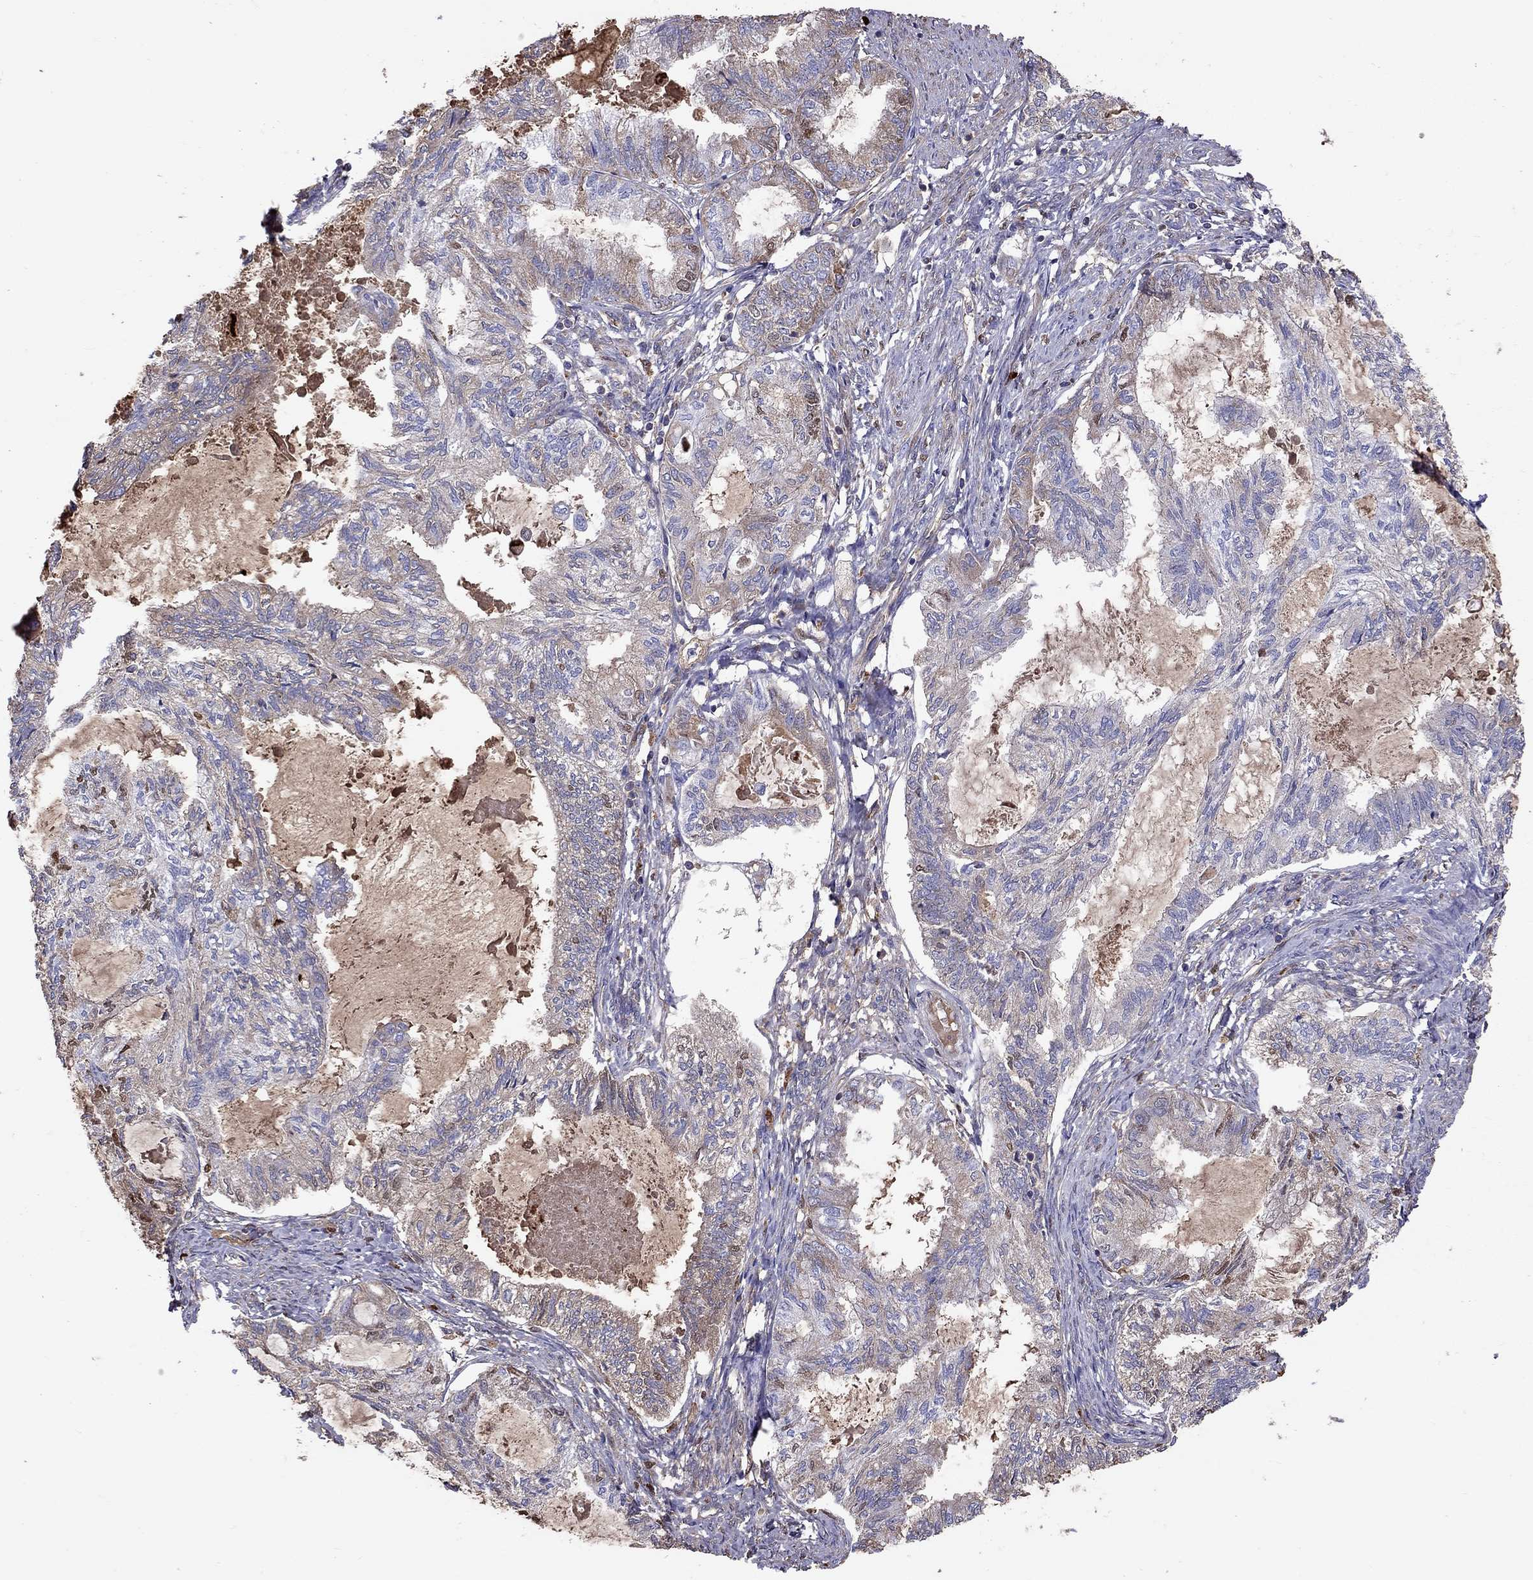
{"staining": {"intensity": "moderate", "quantity": "<25%", "location": "cytoplasmic/membranous"}, "tissue": "endometrial cancer", "cell_type": "Tumor cells", "image_type": "cancer", "snomed": [{"axis": "morphology", "description": "Adenocarcinoma, NOS"}, {"axis": "topography", "description": "Endometrium"}], "caption": "A photomicrograph of endometrial cancer (adenocarcinoma) stained for a protein shows moderate cytoplasmic/membranous brown staining in tumor cells.", "gene": "SERPINA3", "patient": {"sex": "female", "age": 86}}